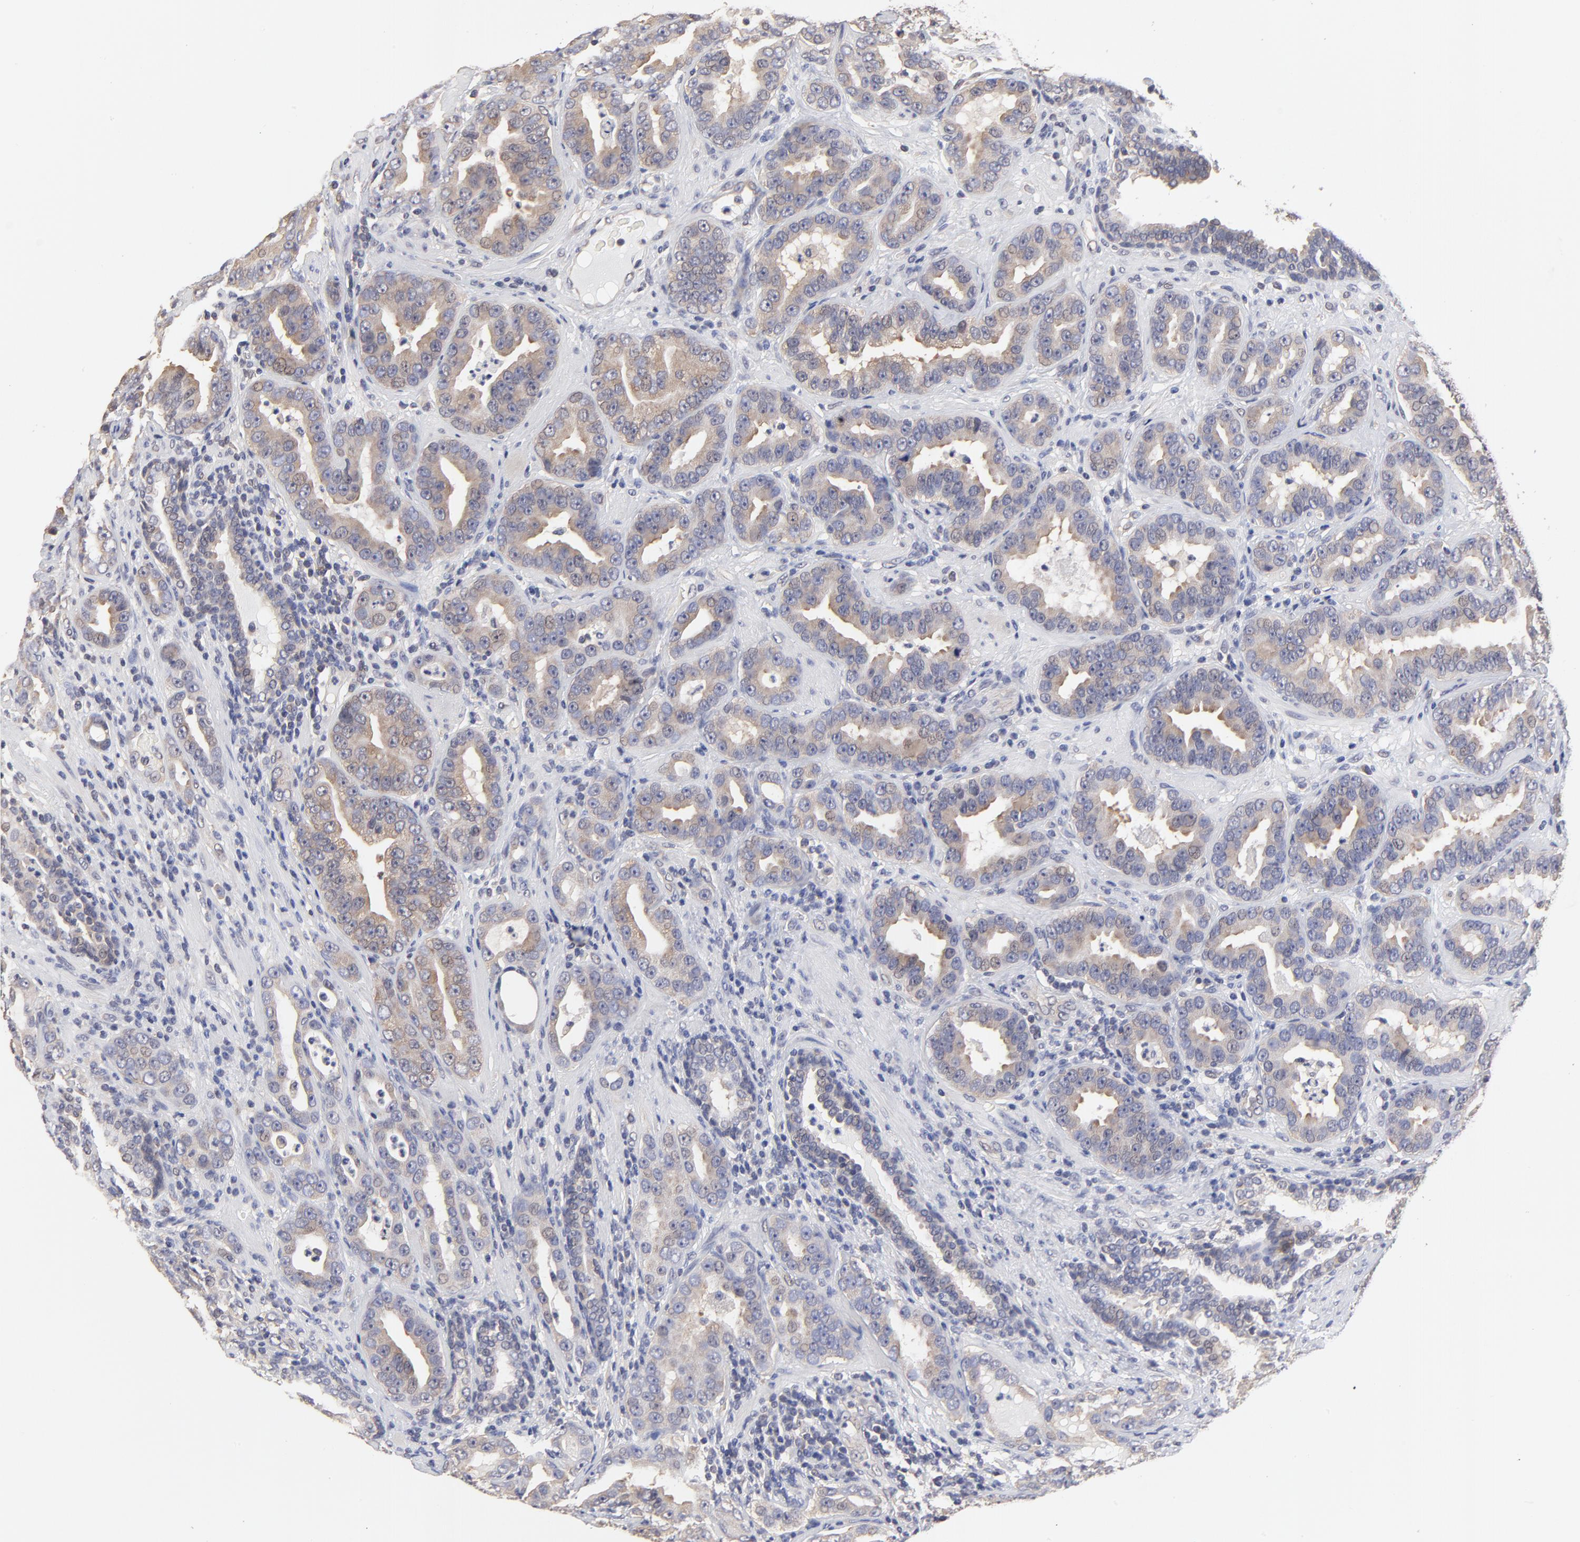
{"staining": {"intensity": "weak", "quantity": "25%-75%", "location": "cytoplasmic/membranous"}, "tissue": "prostate cancer", "cell_type": "Tumor cells", "image_type": "cancer", "snomed": [{"axis": "morphology", "description": "Adenocarcinoma, Low grade"}, {"axis": "topography", "description": "Prostate"}], "caption": "Brown immunohistochemical staining in prostate adenocarcinoma (low-grade) shows weak cytoplasmic/membranous positivity in approximately 25%-75% of tumor cells.", "gene": "CCT2", "patient": {"sex": "male", "age": 59}}